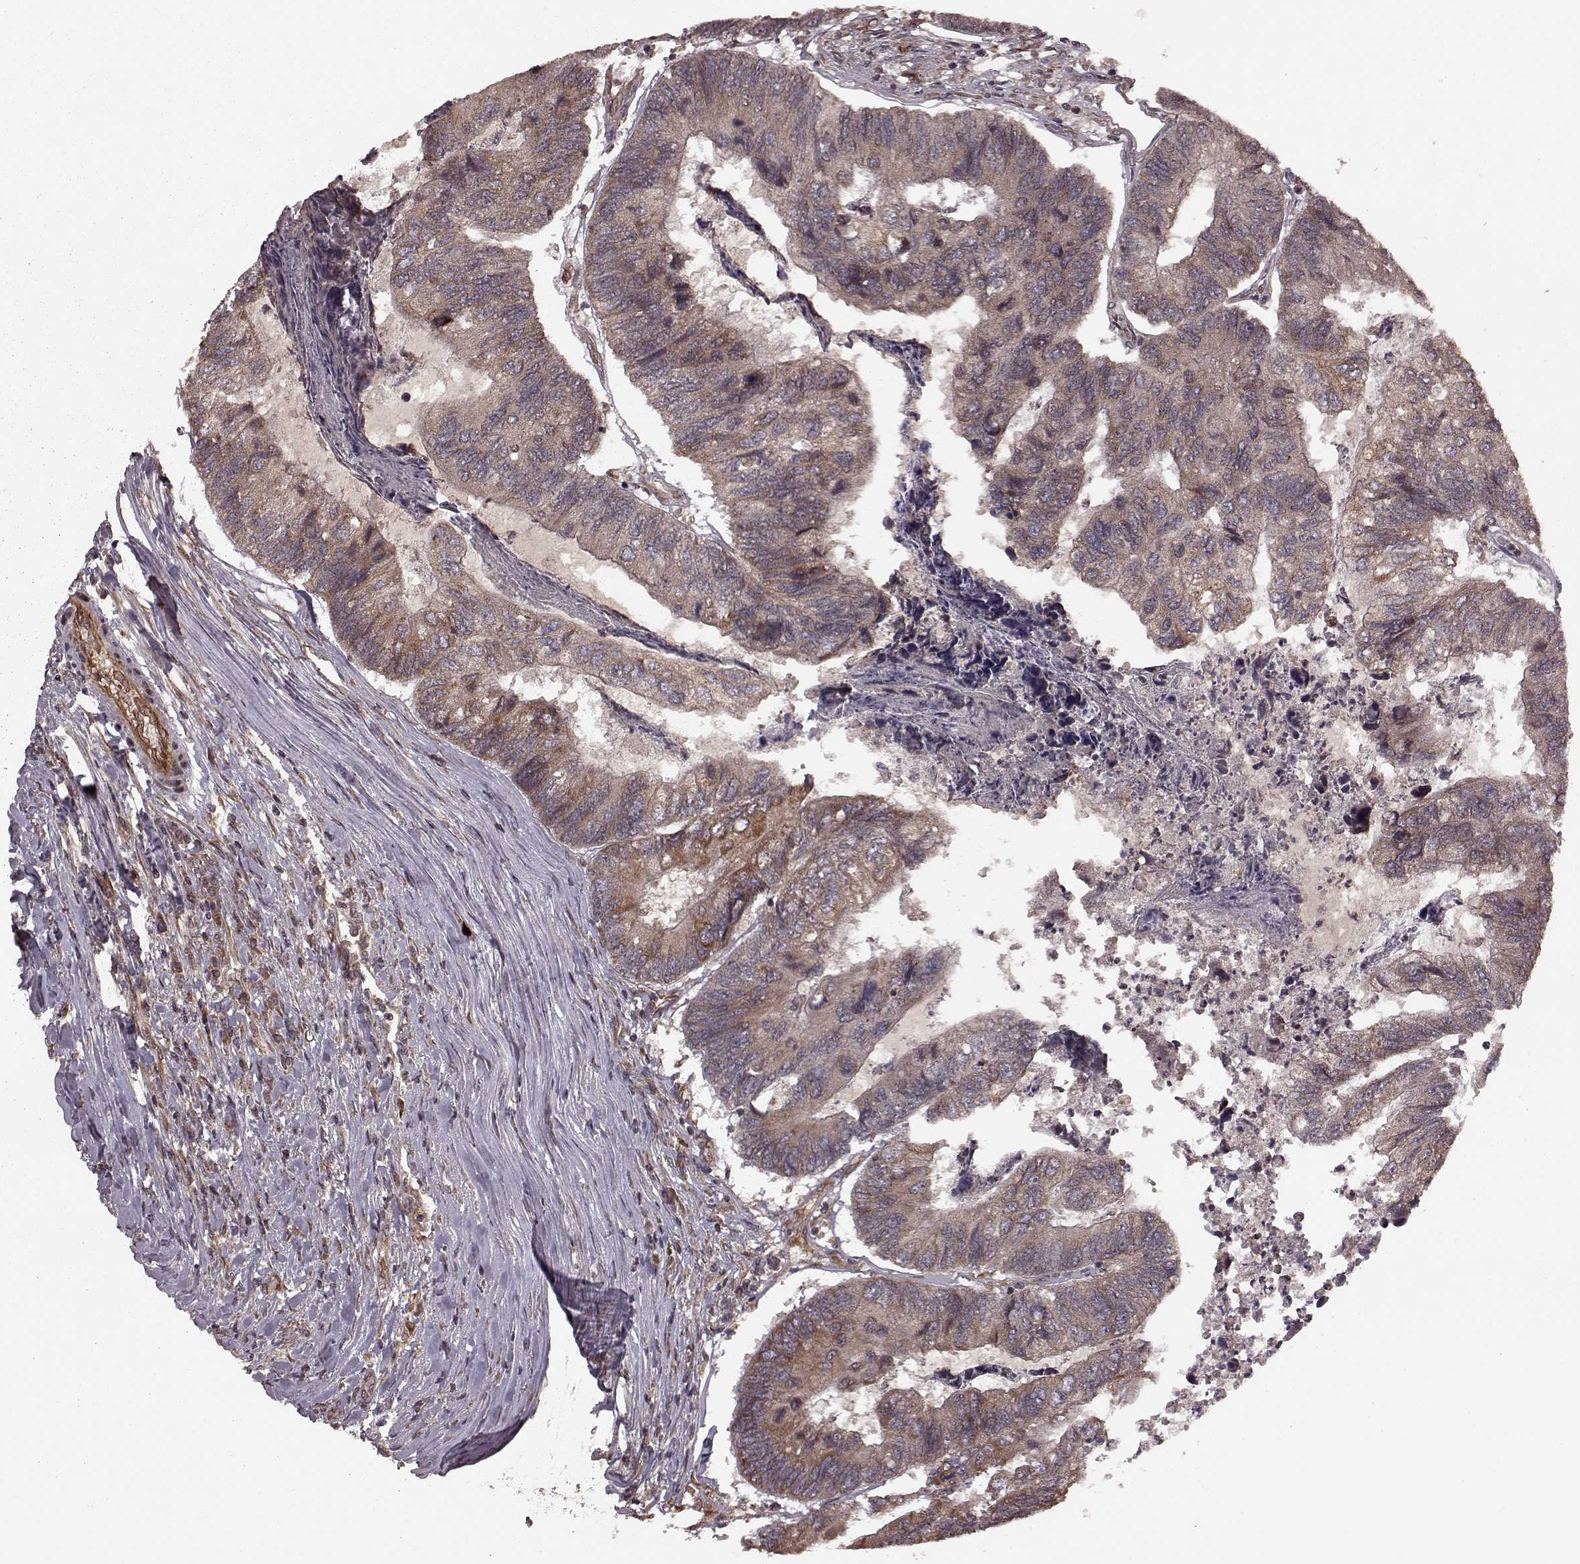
{"staining": {"intensity": "strong", "quantity": ">75%", "location": "cytoplasmic/membranous"}, "tissue": "colorectal cancer", "cell_type": "Tumor cells", "image_type": "cancer", "snomed": [{"axis": "morphology", "description": "Adenocarcinoma, NOS"}, {"axis": "topography", "description": "Colon"}], "caption": "Brown immunohistochemical staining in adenocarcinoma (colorectal) shows strong cytoplasmic/membranous staining in approximately >75% of tumor cells.", "gene": "AGPAT1", "patient": {"sex": "female", "age": 67}}